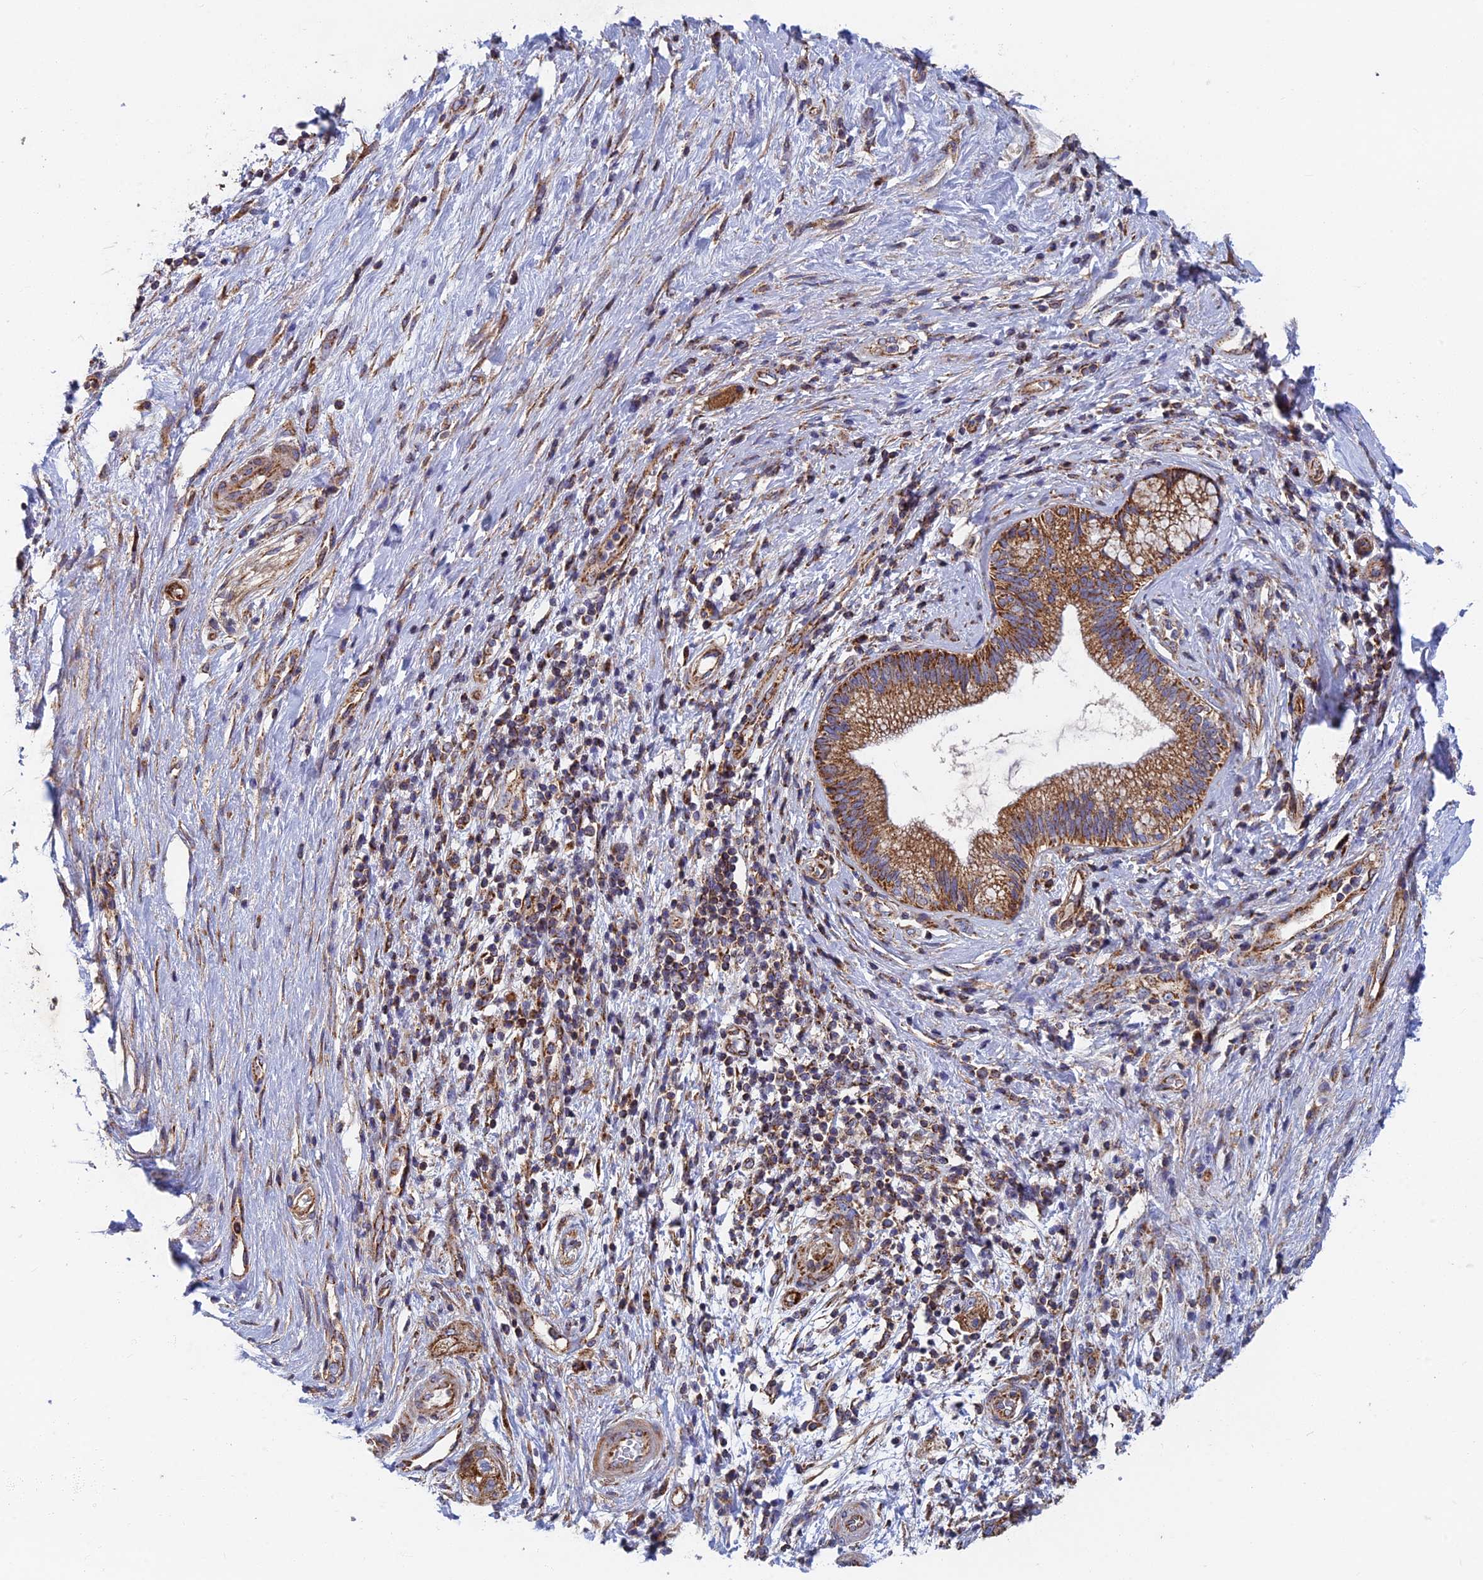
{"staining": {"intensity": "strong", "quantity": ">75%", "location": "cytoplasmic/membranous"}, "tissue": "pancreatic cancer", "cell_type": "Tumor cells", "image_type": "cancer", "snomed": [{"axis": "morphology", "description": "Adenocarcinoma, NOS"}, {"axis": "topography", "description": "Pancreas"}], "caption": "A photomicrograph of pancreatic cancer (adenocarcinoma) stained for a protein exhibits strong cytoplasmic/membranous brown staining in tumor cells. The protein is stained brown, and the nuclei are stained in blue (DAB (3,3'-diaminobenzidine) IHC with brightfield microscopy, high magnification).", "gene": "MRPS9", "patient": {"sex": "female", "age": 73}}